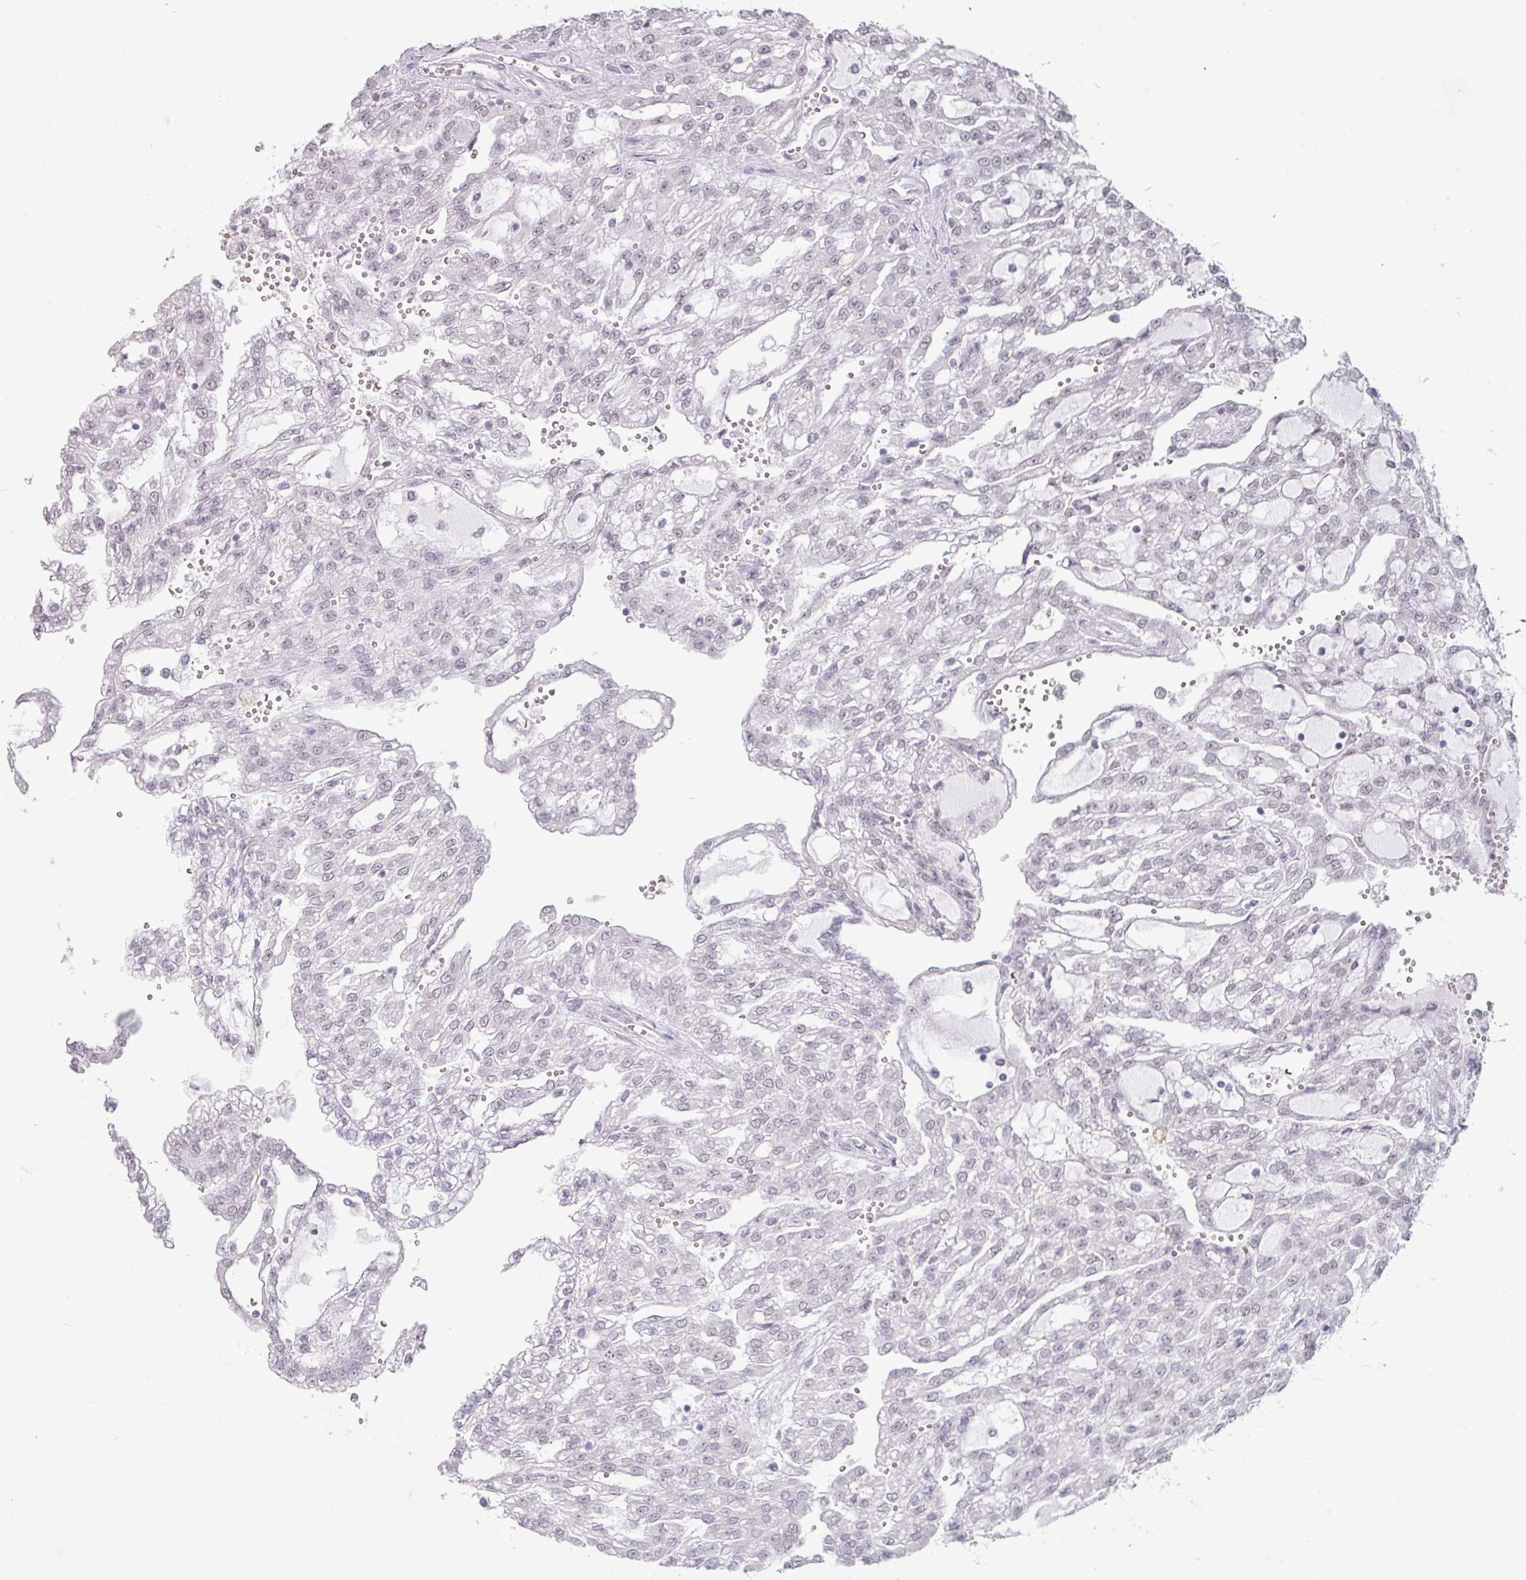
{"staining": {"intensity": "negative", "quantity": "none", "location": "none"}, "tissue": "renal cancer", "cell_type": "Tumor cells", "image_type": "cancer", "snomed": [{"axis": "morphology", "description": "Adenocarcinoma, NOS"}, {"axis": "topography", "description": "Kidney"}], "caption": "A photomicrograph of human renal cancer (adenocarcinoma) is negative for staining in tumor cells. Brightfield microscopy of immunohistochemistry stained with DAB (brown) and hematoxylin (blue), captured at high magnification.", "gene": "SPRR1A", "patient": {"sex": "male", "age": 63}}